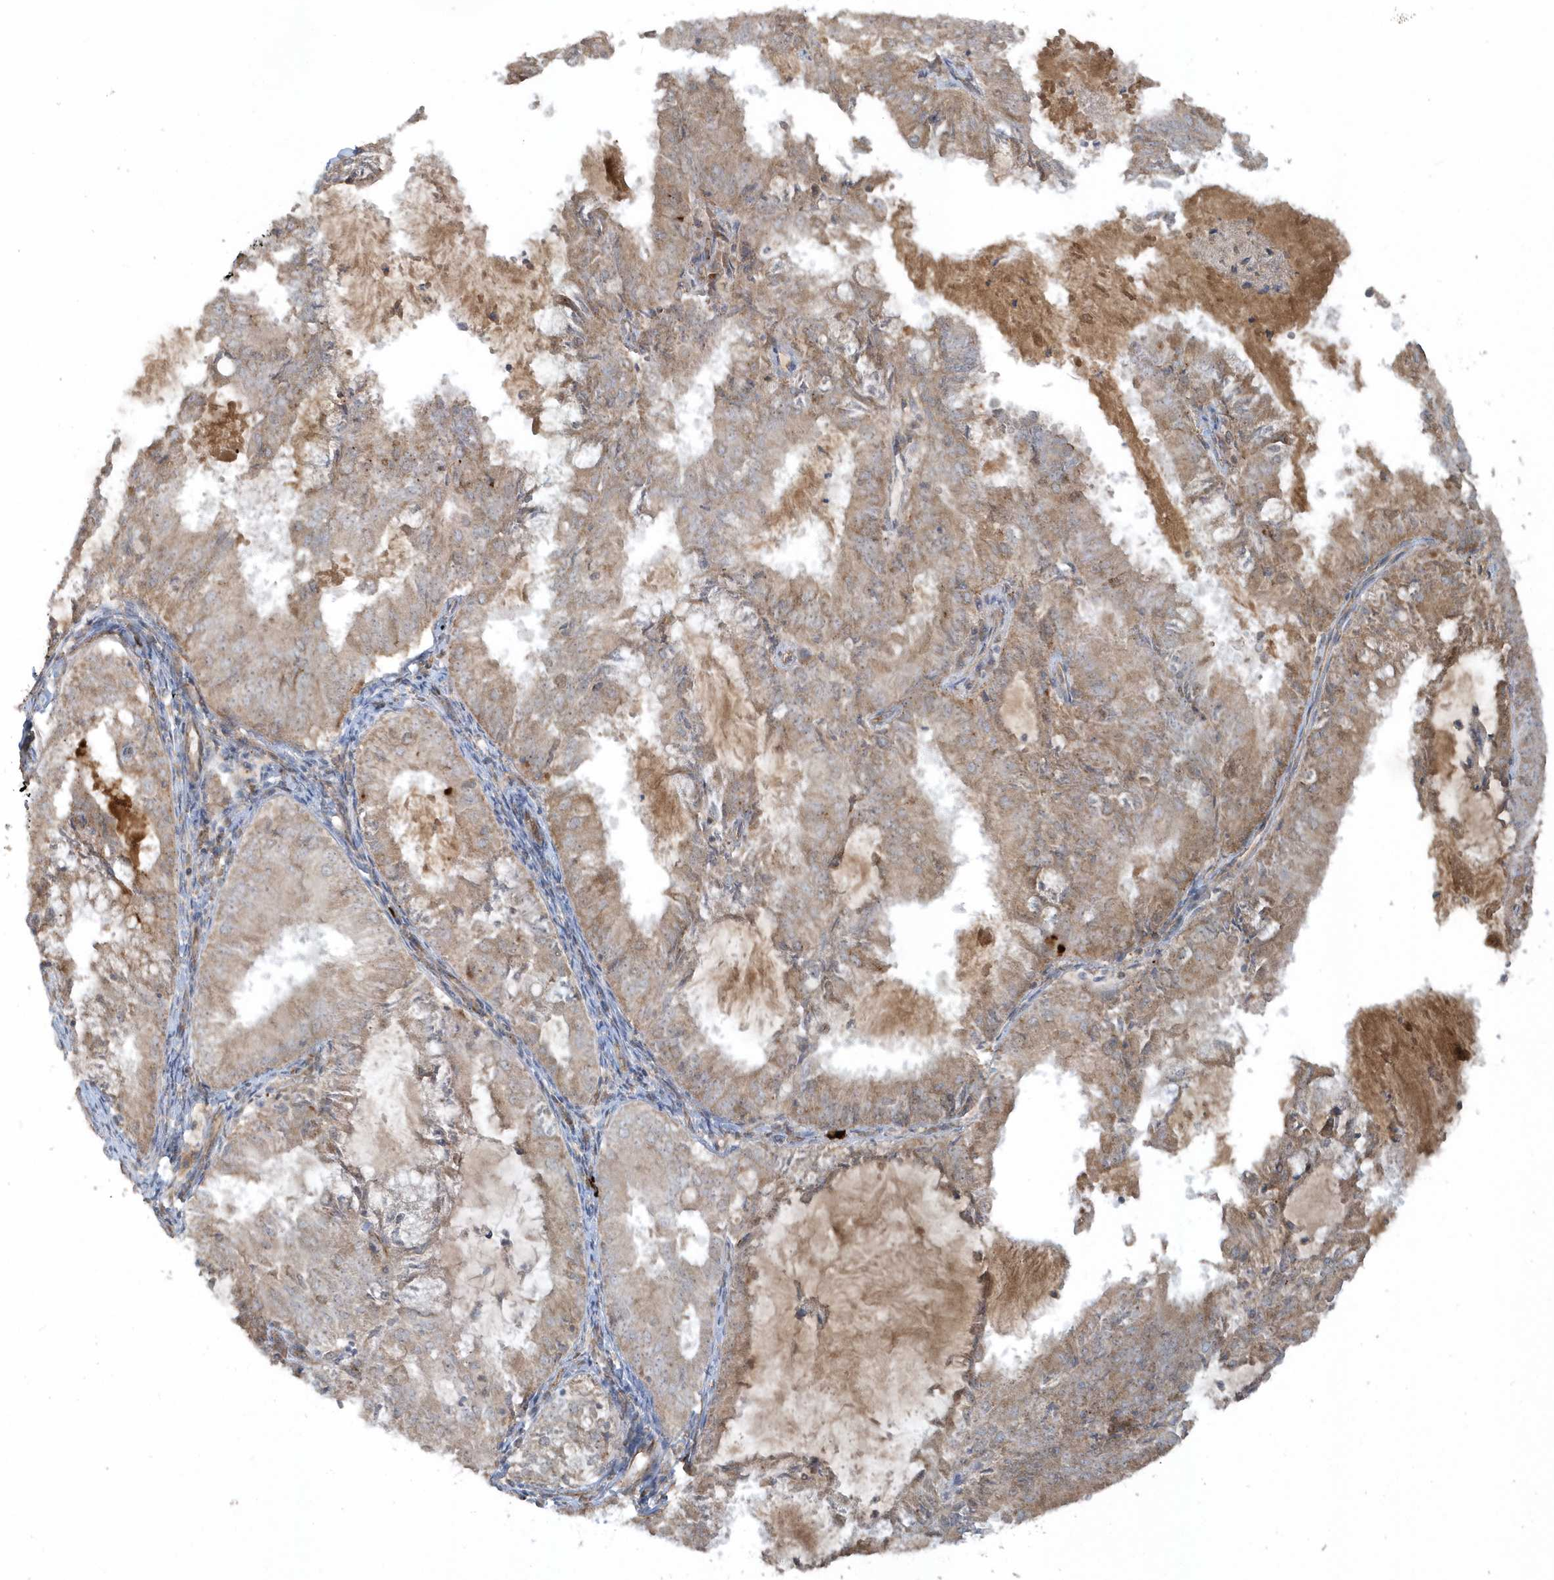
{"staining": {"intensity": "moderate", "quantity": "25%-75%", "location": "cytoplasmic/membranous"}, "tissue": "endometrial cancer", "cell_type": "Tumor cells", "image_type": "cancer", "snomed": [{"axis": "morphology", "description": "Adenocarcinoma, NOS"}, {"axis": "topography", "description": "Endometrium"}], "caption": "Protein expression analysis of endometrial cancer (adenocarcinoma) displays moderate cytoplasmic/membranous expression in approximately 25%-75% of tumor cells.", "gene": "STIM2", "patient": {"sex": "female", "age": 57}}